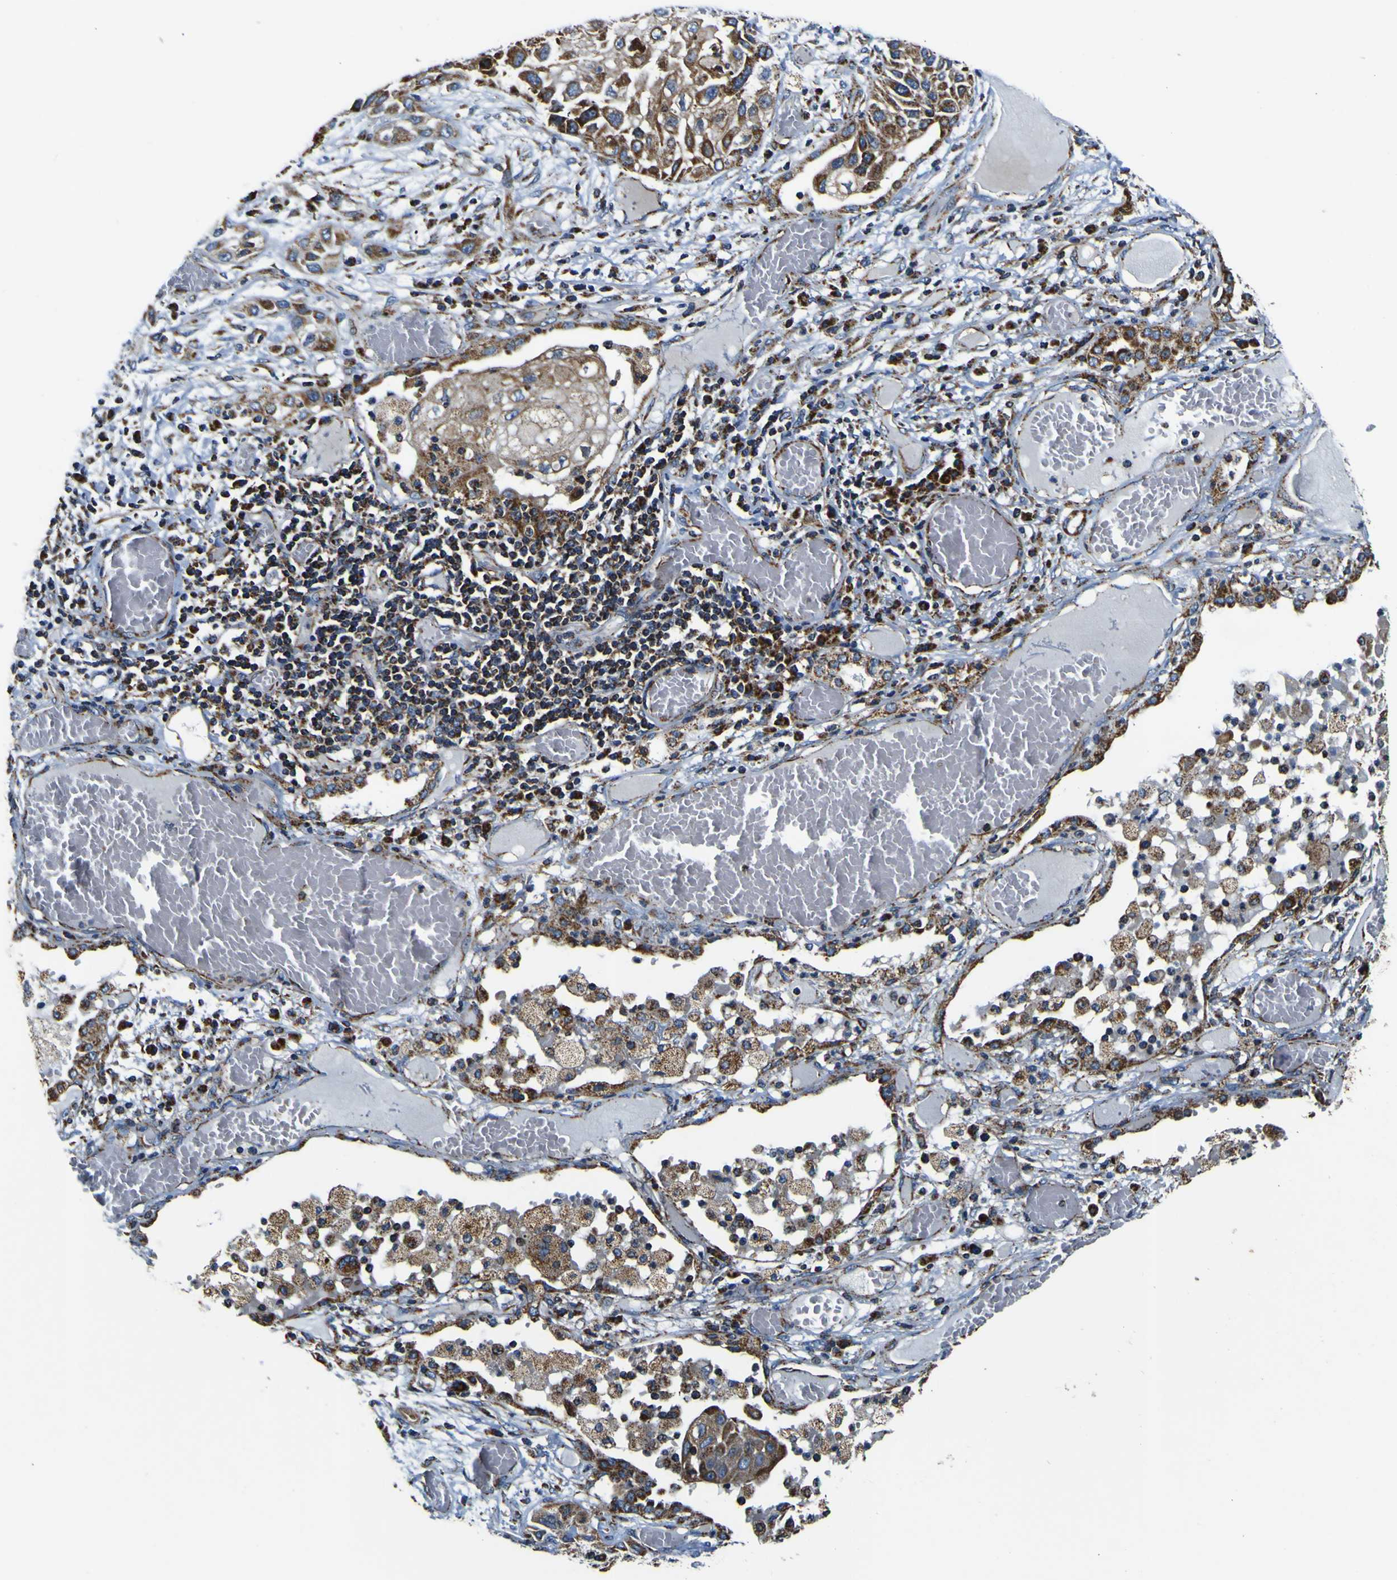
{"staining": {"intensity": "moderate", "quantity": ">75%", "location": "cytoplasmic/membranous"}, "tissue": "lung cancer", "cell_type": "Tumor cells", "image_type": "cancer", "snomed": [{"axis": "morphology", "description": "Squamous cell carcinoma, NOS"}, {"axis": "topography", "description": "Lung"}], "caption": "Brown immunohistochemical staining in human squamous cell carcinoma (lung) reveals moderate cytoplasmic/membranous expression in about >75% of tumor cells. Ihc stains the protein in brown and the nuclei are stained blue.", "gene": "PTRH2", "patient": {"sex": "male", "age": 71}}